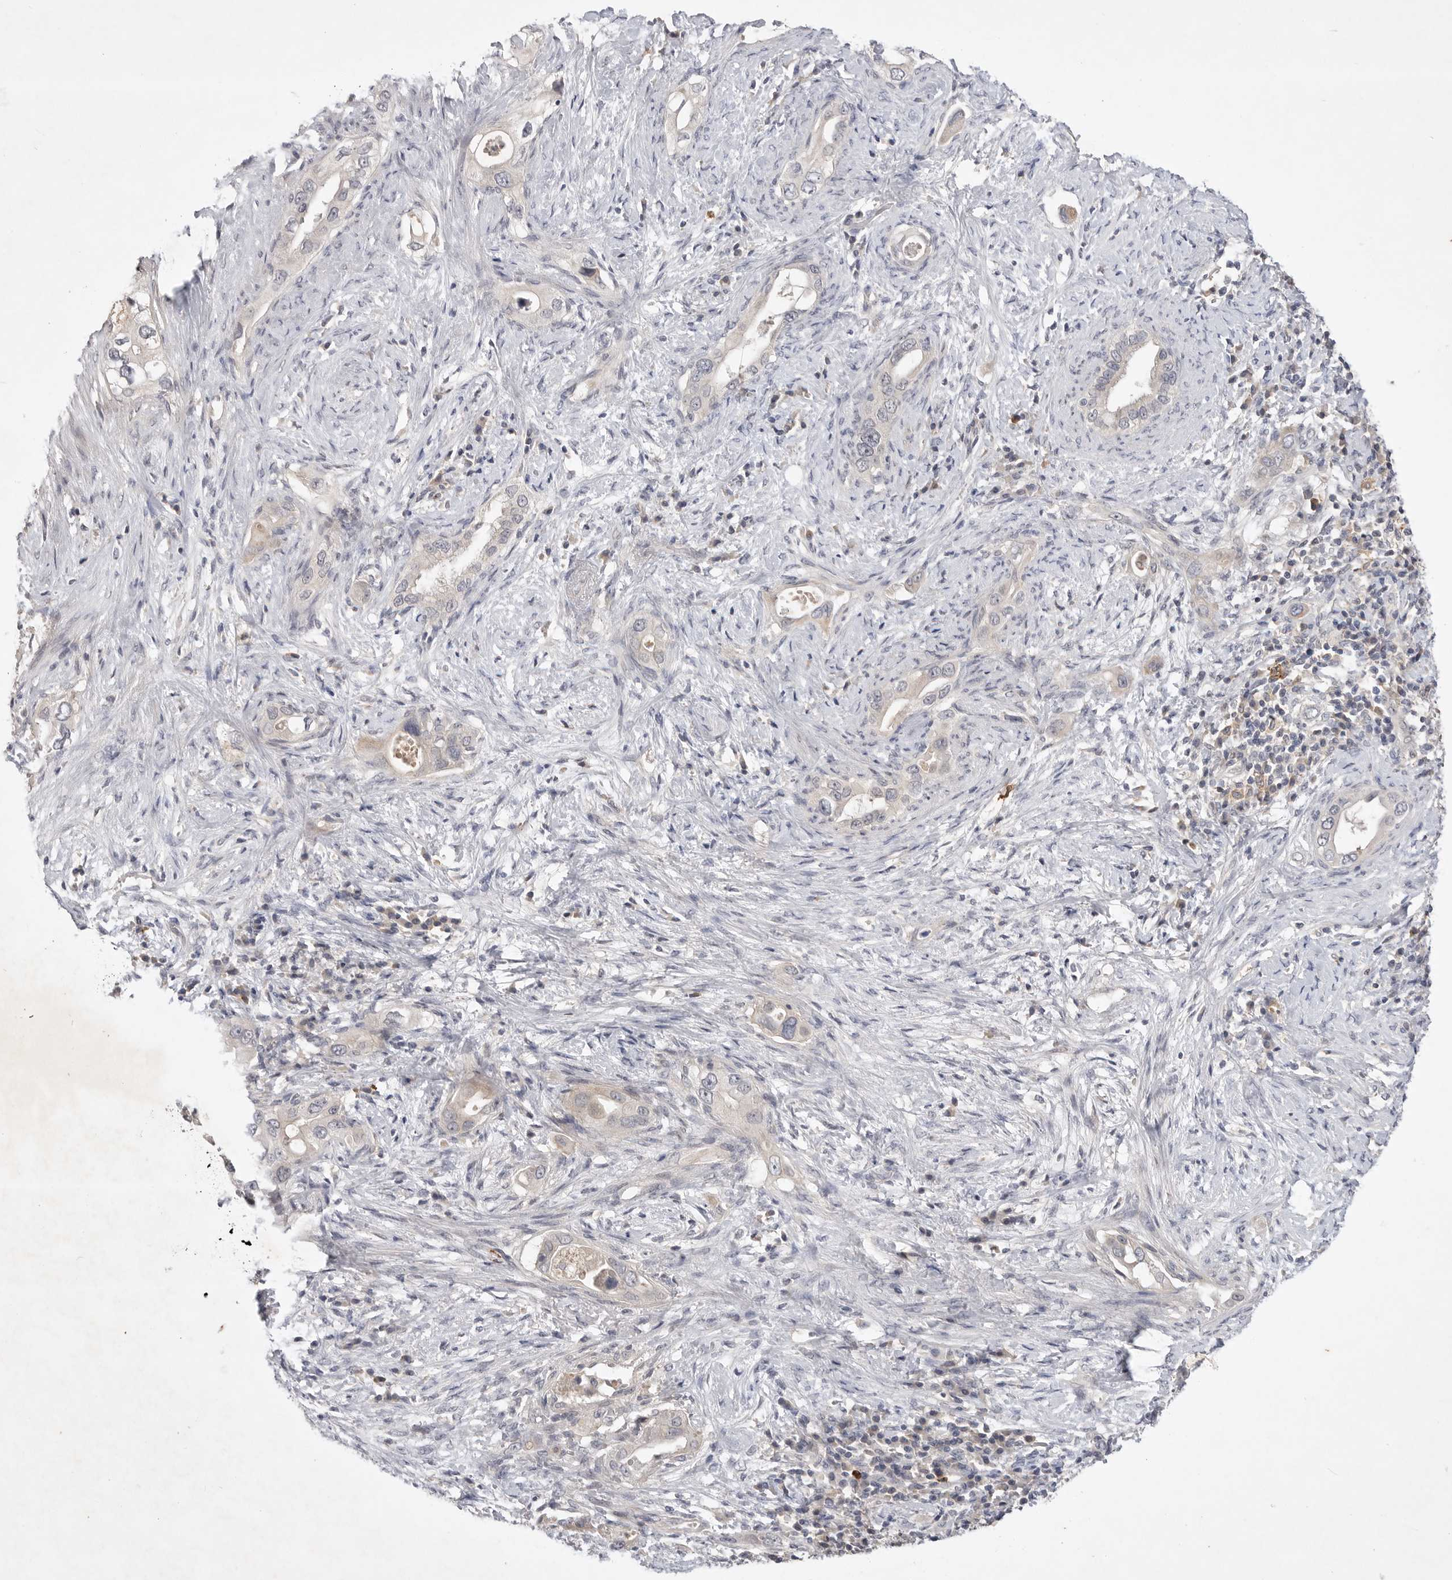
{"staining": {"intensity": "negative", "quantity": "none", "location": "none"}, "tissue": "pancreatic cancer", "cell_type": "Tumor cells", "image_type": "cancer", "snomed": [{"axis": "morphology", "description": "Inflammation, NOS"}, {"axis": "morphology", "description": "Adenocarcinoma, NOS"}, {"axis": "topography", "description": "Pancreas"}], "caption": "Immunohistochemical staining of human pancreatic cancer (adenocarcinoma) displays no significant positivity in tumor cells.", "gene": "ITGAD", "patient": {"sex": "female", "age": 56}}